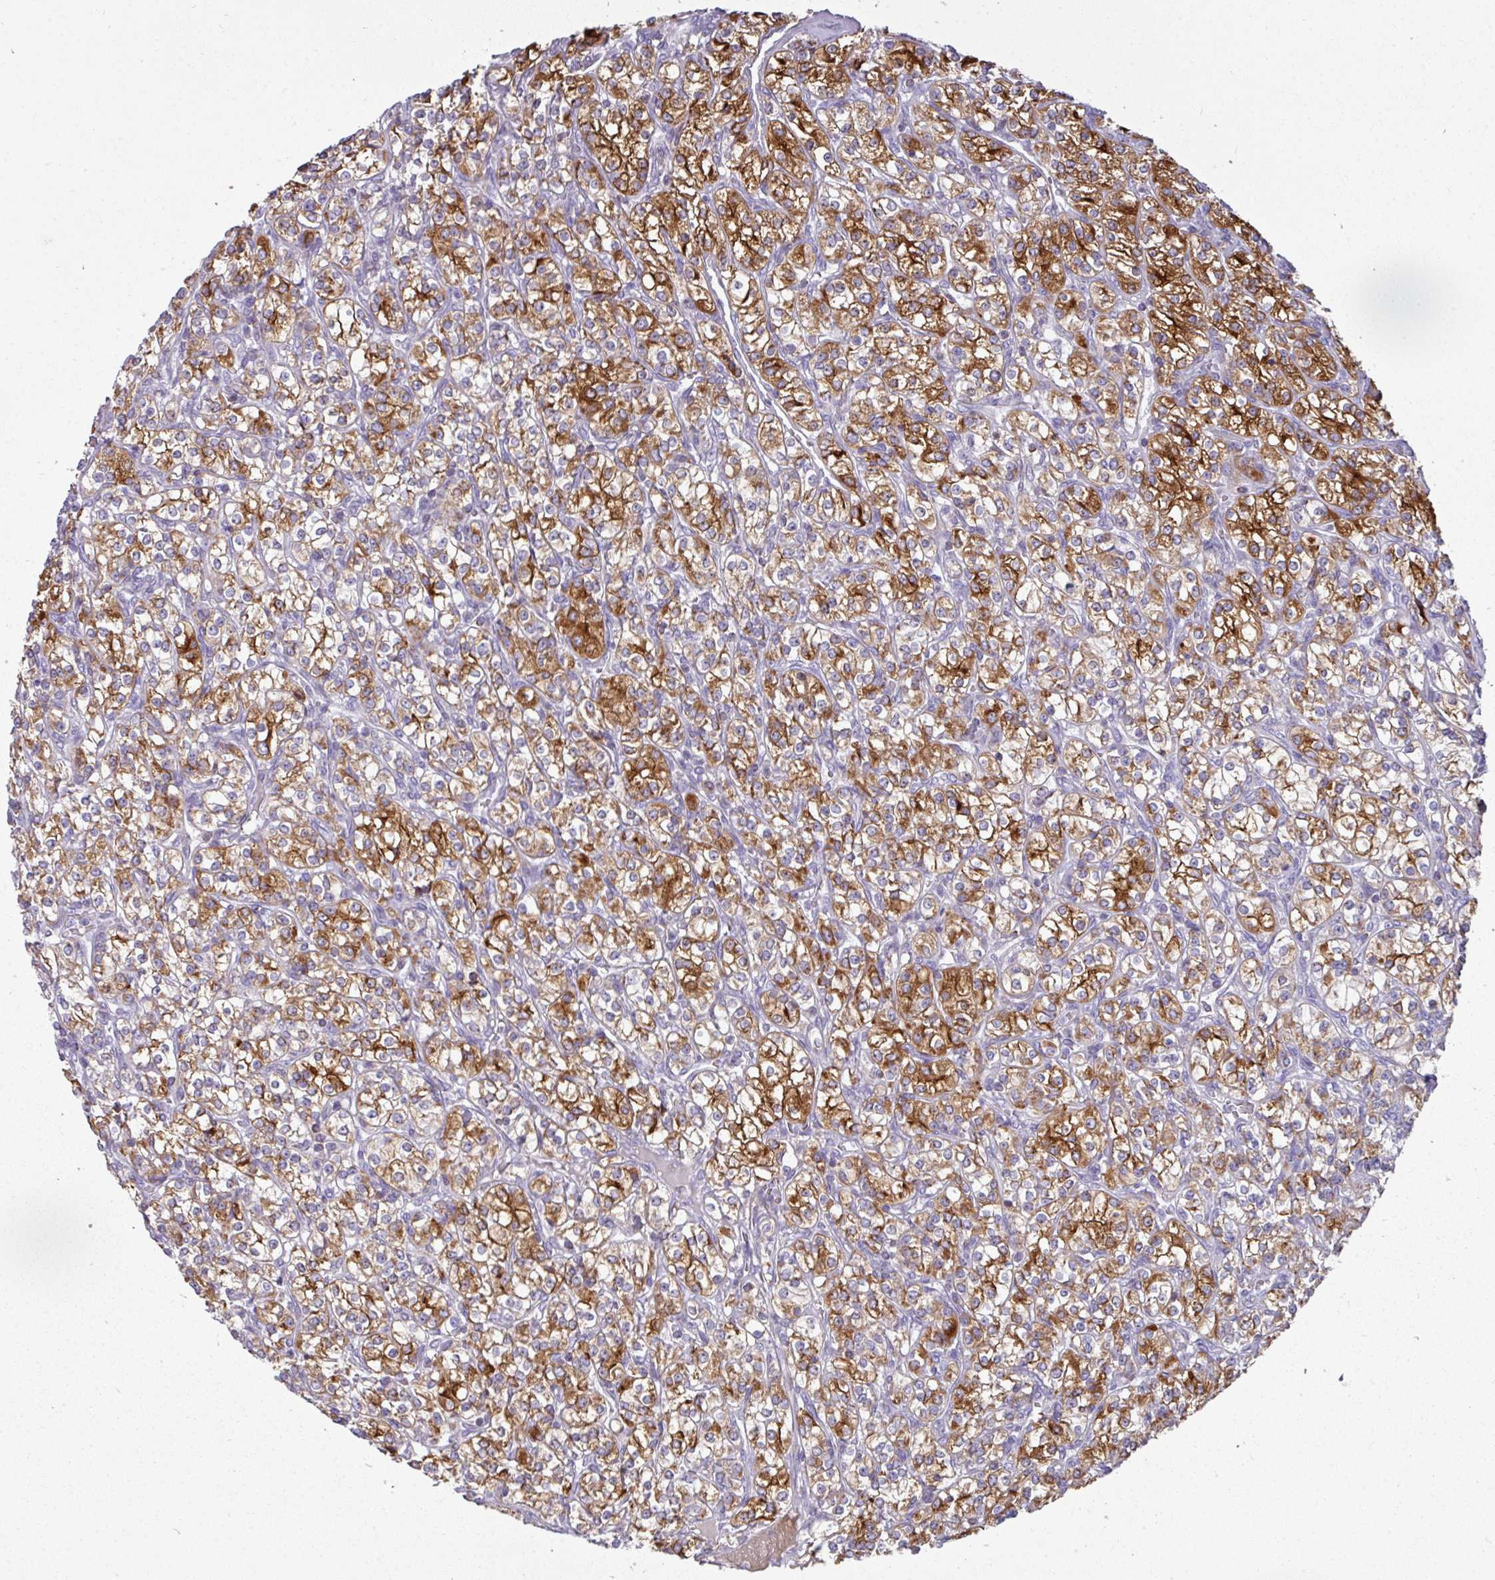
{"staining": {"intensity": "moderate", "quantity": ">75%", "location": "cytoplasmic/membranous"}, "tissue": "renal cancer", "cell_type": "Tumor cells", "image_type": "cancer", "snomed": [{"axis": "morphology", "description": "Adenocarcinoma, NOS"}, {"axis": "topography", "description": "Kidney"}], "caption": "A brown stain labels moderate cytoplasmic/membranous expression of a protein in renal cancer tumor cells.", "gene": "TRAPPC1", "patient": {"sex": "male", "age": 77}}